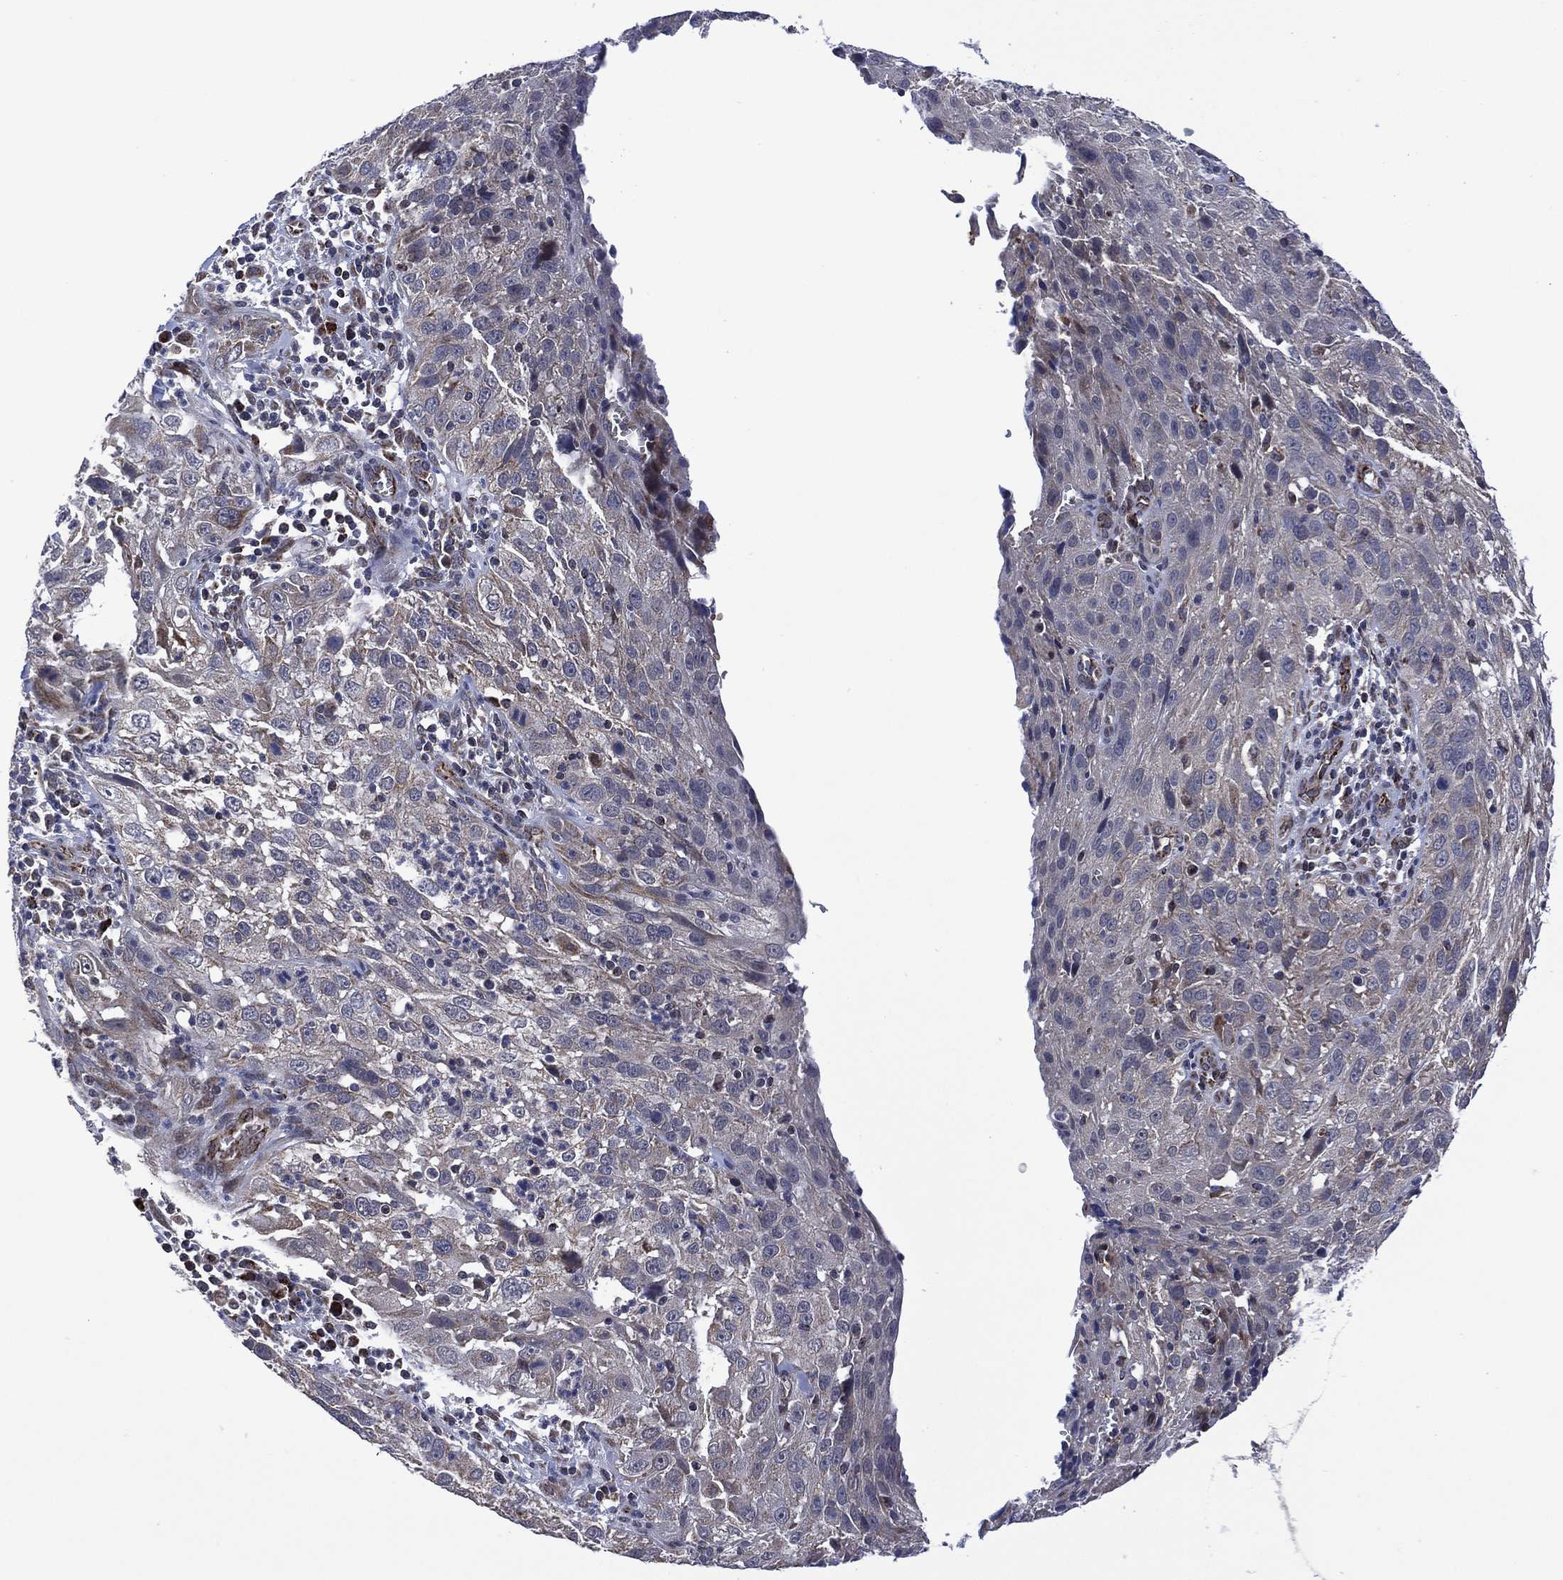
{"staining": {"intensity": "weak", "quantity": "<25%", "location": "cytoplasmic/membranous"}, "tissue": "cervical cancer", "cell_type": "Tumor cells", "image_type": "cancer", "snomed": [{"axis": "morphology", "description": "Squamous cell carcinoma, NOS"}, {"axis": "topography", "description": "Cervix"}], "caption": "There is no significant expression in tumor cells of cervical squamous cell carcinoma.", "gene": "HTD2", "patient": {"sex": "female", "age": 32}}